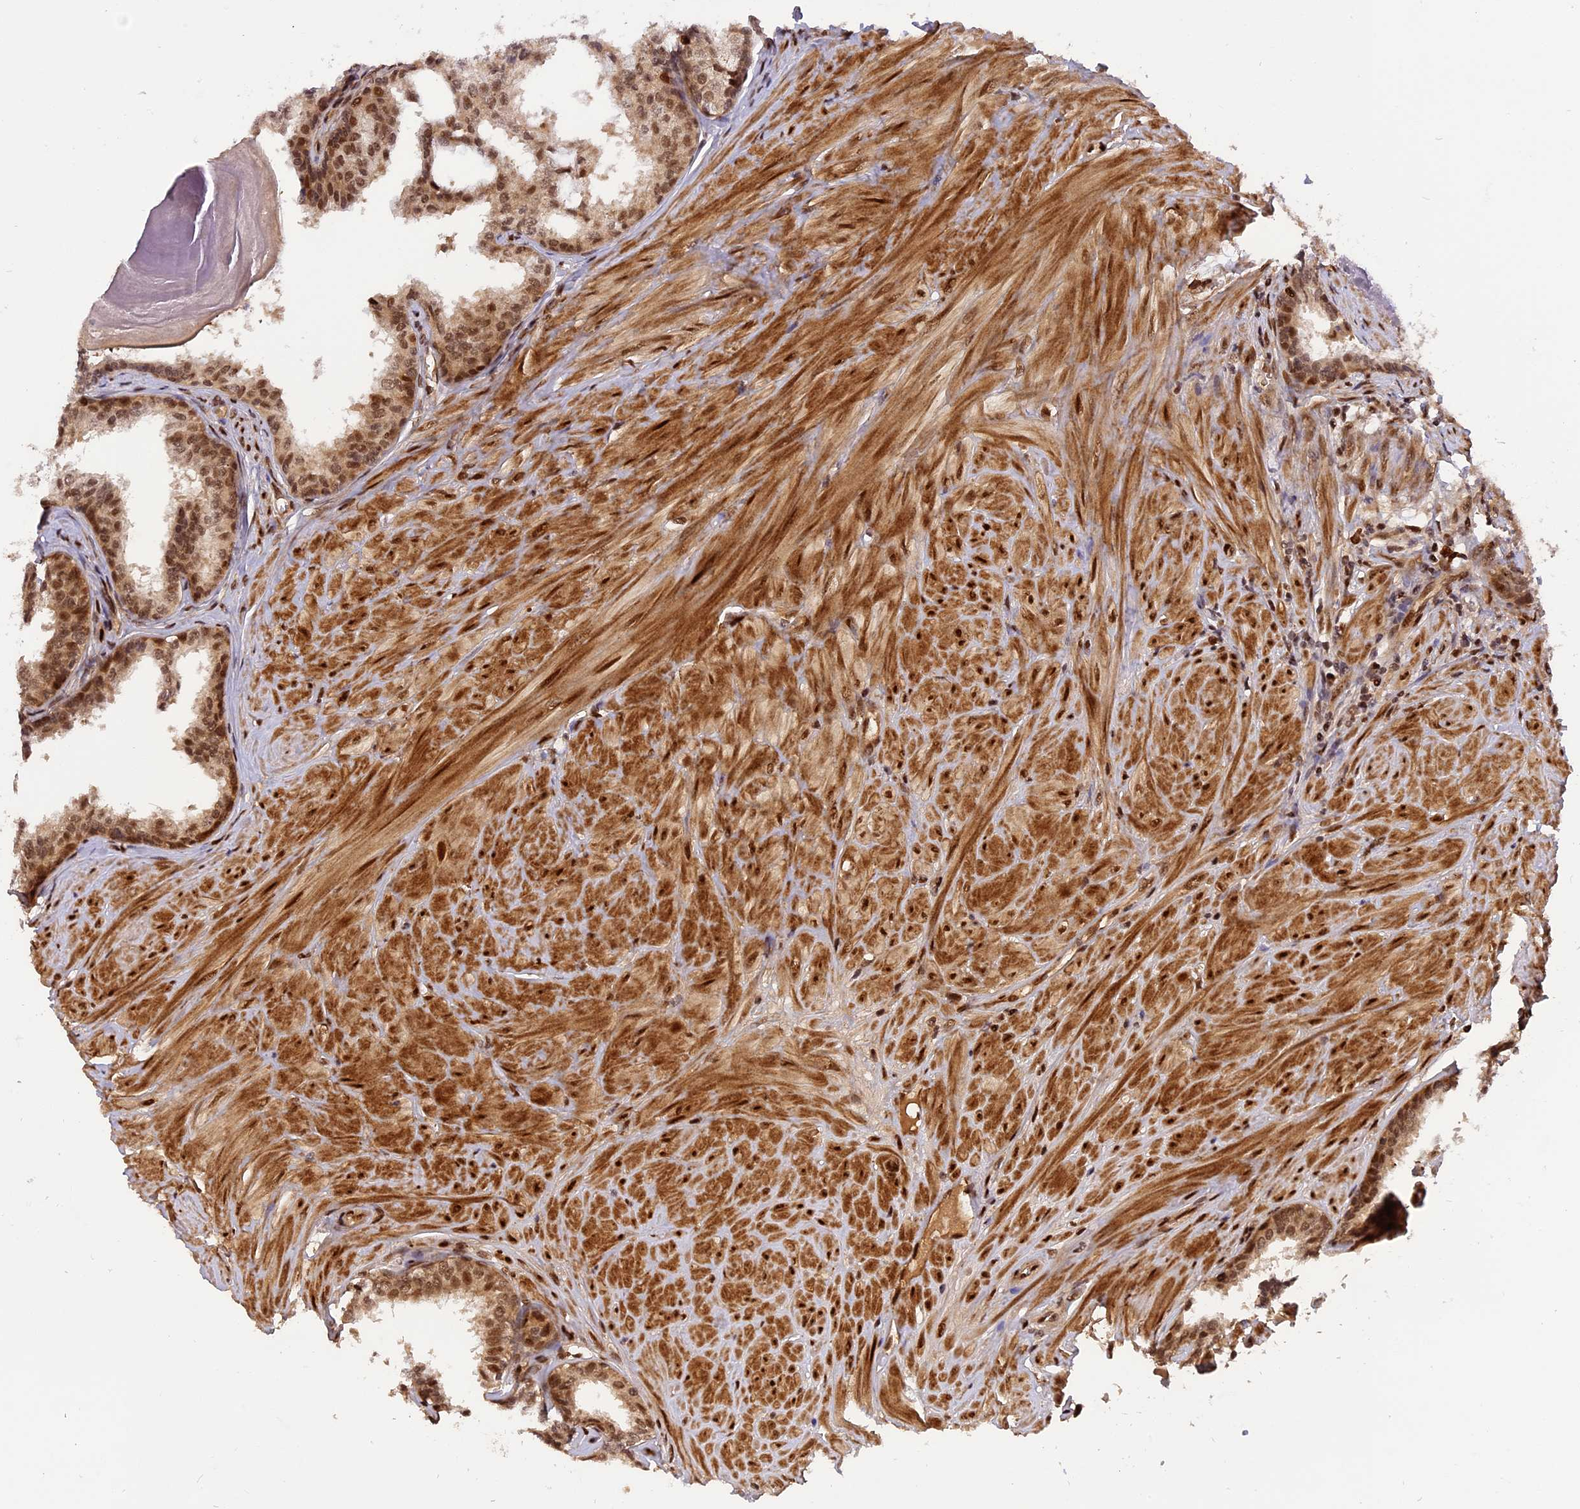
{"staining": {"intensity": "moderate", "quantity": ">75%", "location": "cytoplasmic/membranous,nuclear"}, "tissue": "prostate cancer", "cell_type": "Tumor cells", "image_type": "cancer", "snomed": [{"axis": "morphology", "description": "Adenocarcinoma, High grade"}, {"axis": "topography", "description": "Prostate"}], "caption": "Approximately >75% of tumor cells in human prostate cancer exhibit moderate cytoplasmic/membranous and nuclear protein staining as visualized by brown immunohistochemical staining.", "gene": "MICALL1", "patient": {"sex": "male", "age": 62}}